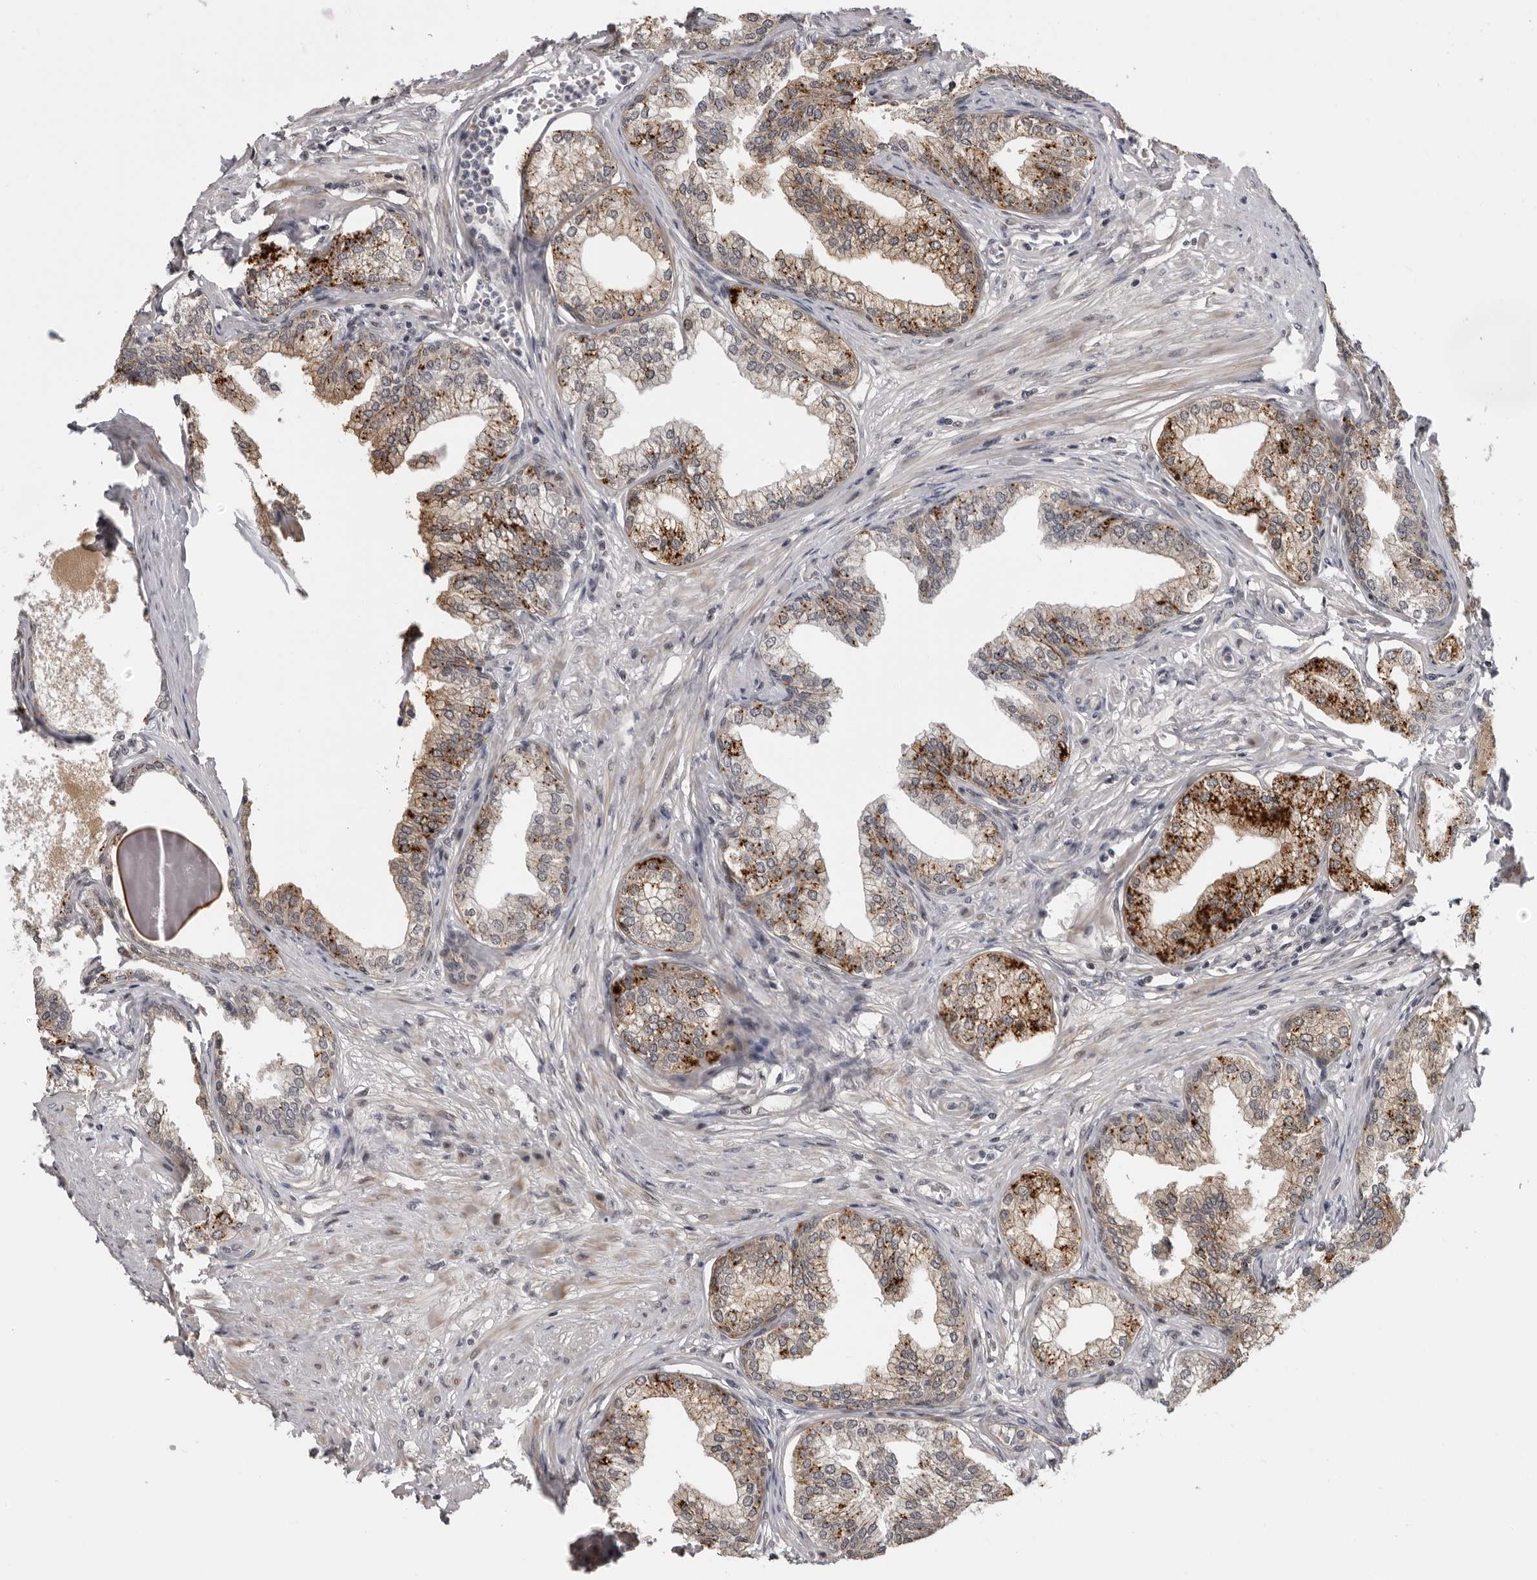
{"staining": {"intensity": "negative", "quantity": "none", "location": "none"}, "tissue": "prostate", "cell_type": "Glandular cells", "image_type": "normal", "snomed": [{"axis": "morphology", "description": "Normal tissue, NOS"}, {"axis": "morphology", "description": "Urothelial carcinoma, Low grade"}, {"axis": "topography", "description": "Urinary bladder"}, {"axis": "topography", "description": "Prostate"}], "caption": "Immunohistochemical staining of normal prostate shows no significant positivity in glandular cells. Brightfield microscopy of IHC stained with DAB (brown) and hematoxylin (blue), captured at high magnification.", "gene": "PRRX2", "patient": {"sex": "male", "age": 60}}